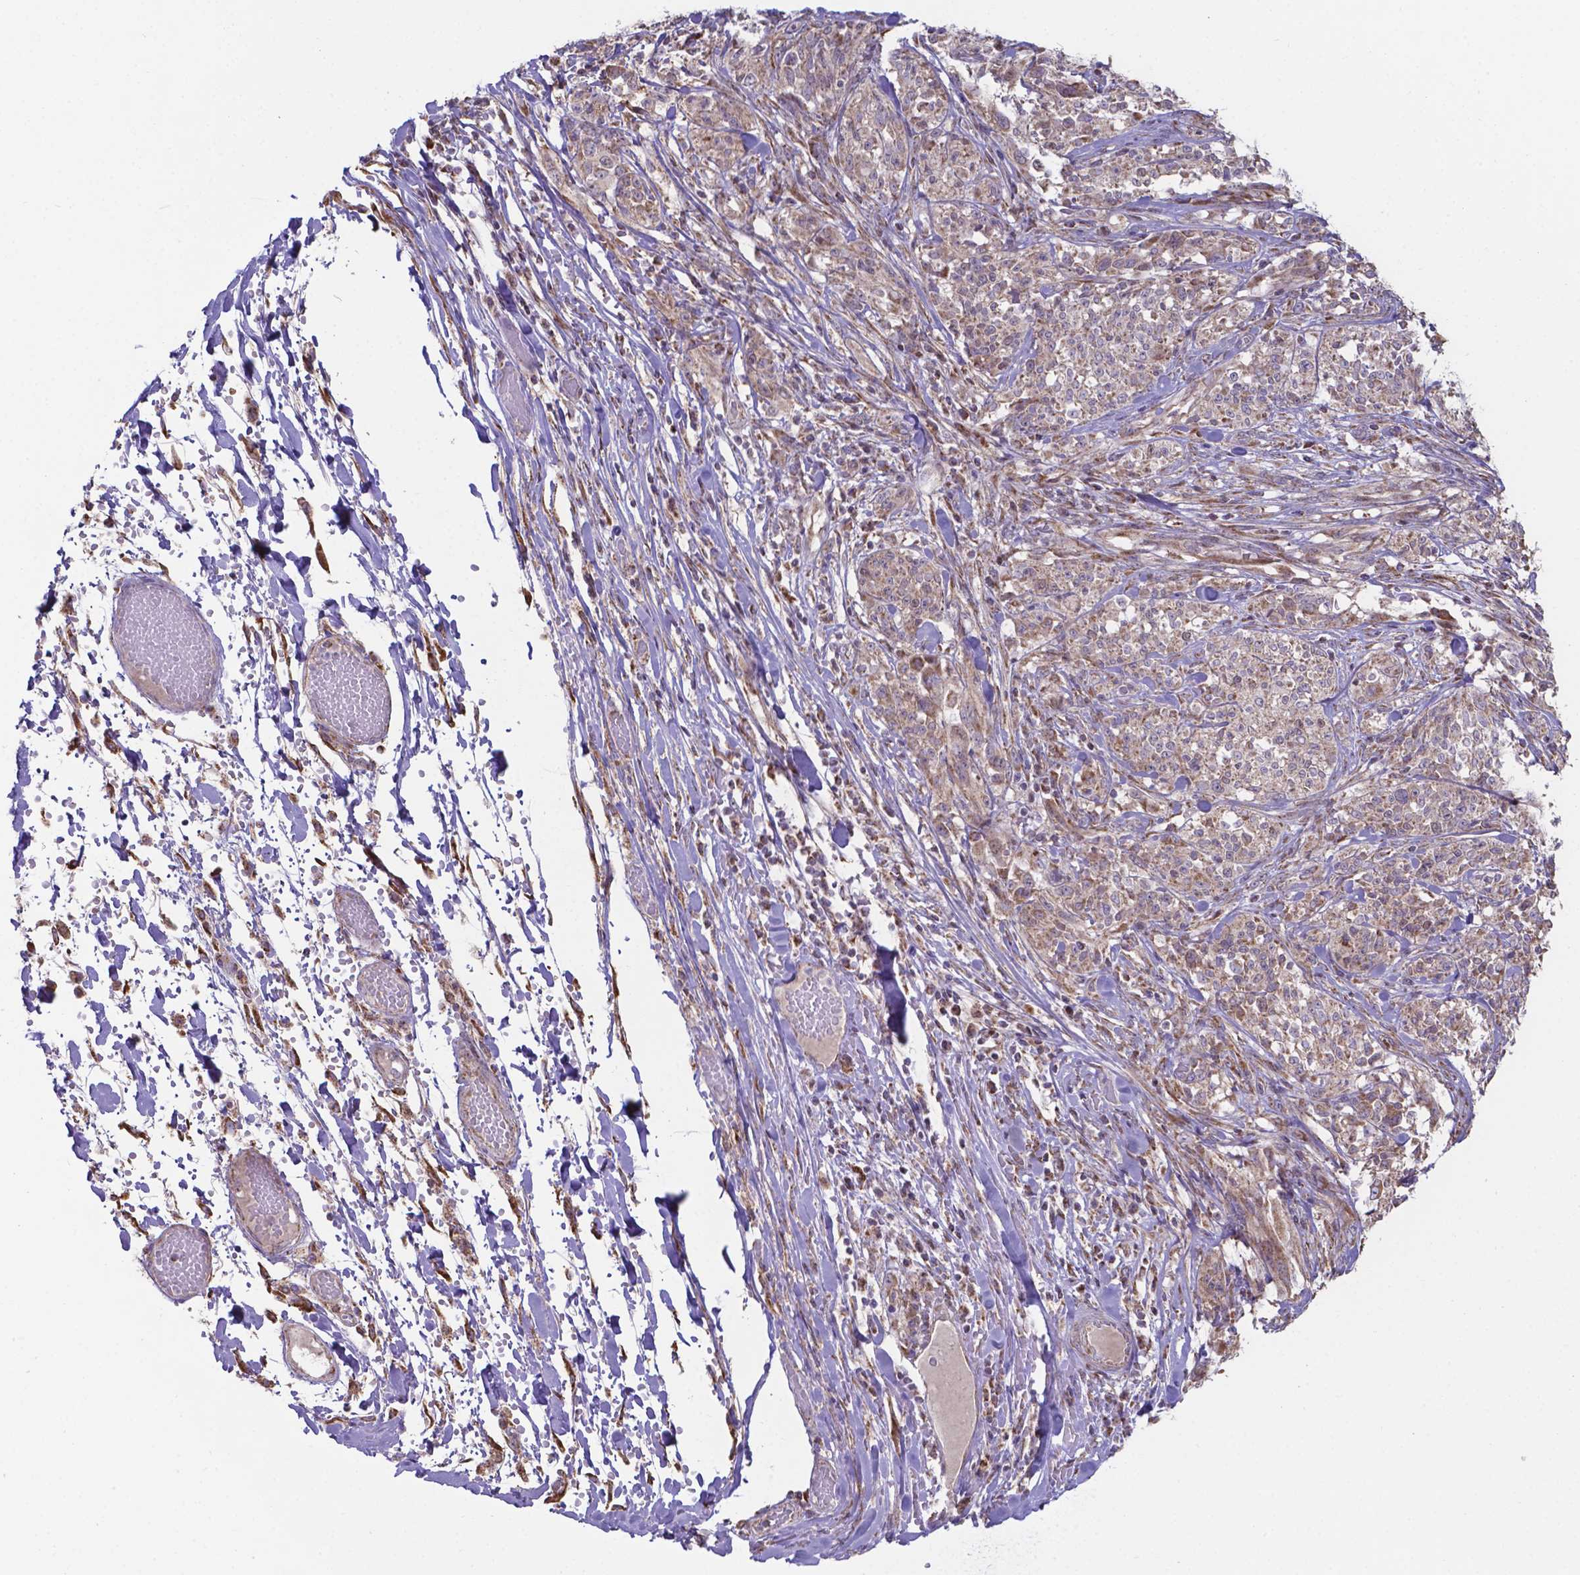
{"staining": {"intensity": "weak", "quantity": "<25%", "location": "cytoplasmic/membranous"}, "tissue": "melanoma", "cell_type": "Tumor cells", "image_type": "cancer", "snomed": [{"axis": "morphology", "description": "Malignant melanoma, NOS"}, {"axis": "topography", "description": "Skin"}], "caption": "This is a histopathology image of immunohistochemistry (IHC) staining of malignant melanoma, which shows no positivity in tumor cells.", "gene": "FAM114A1", "patient": {"sex": "female", "age": 91}}